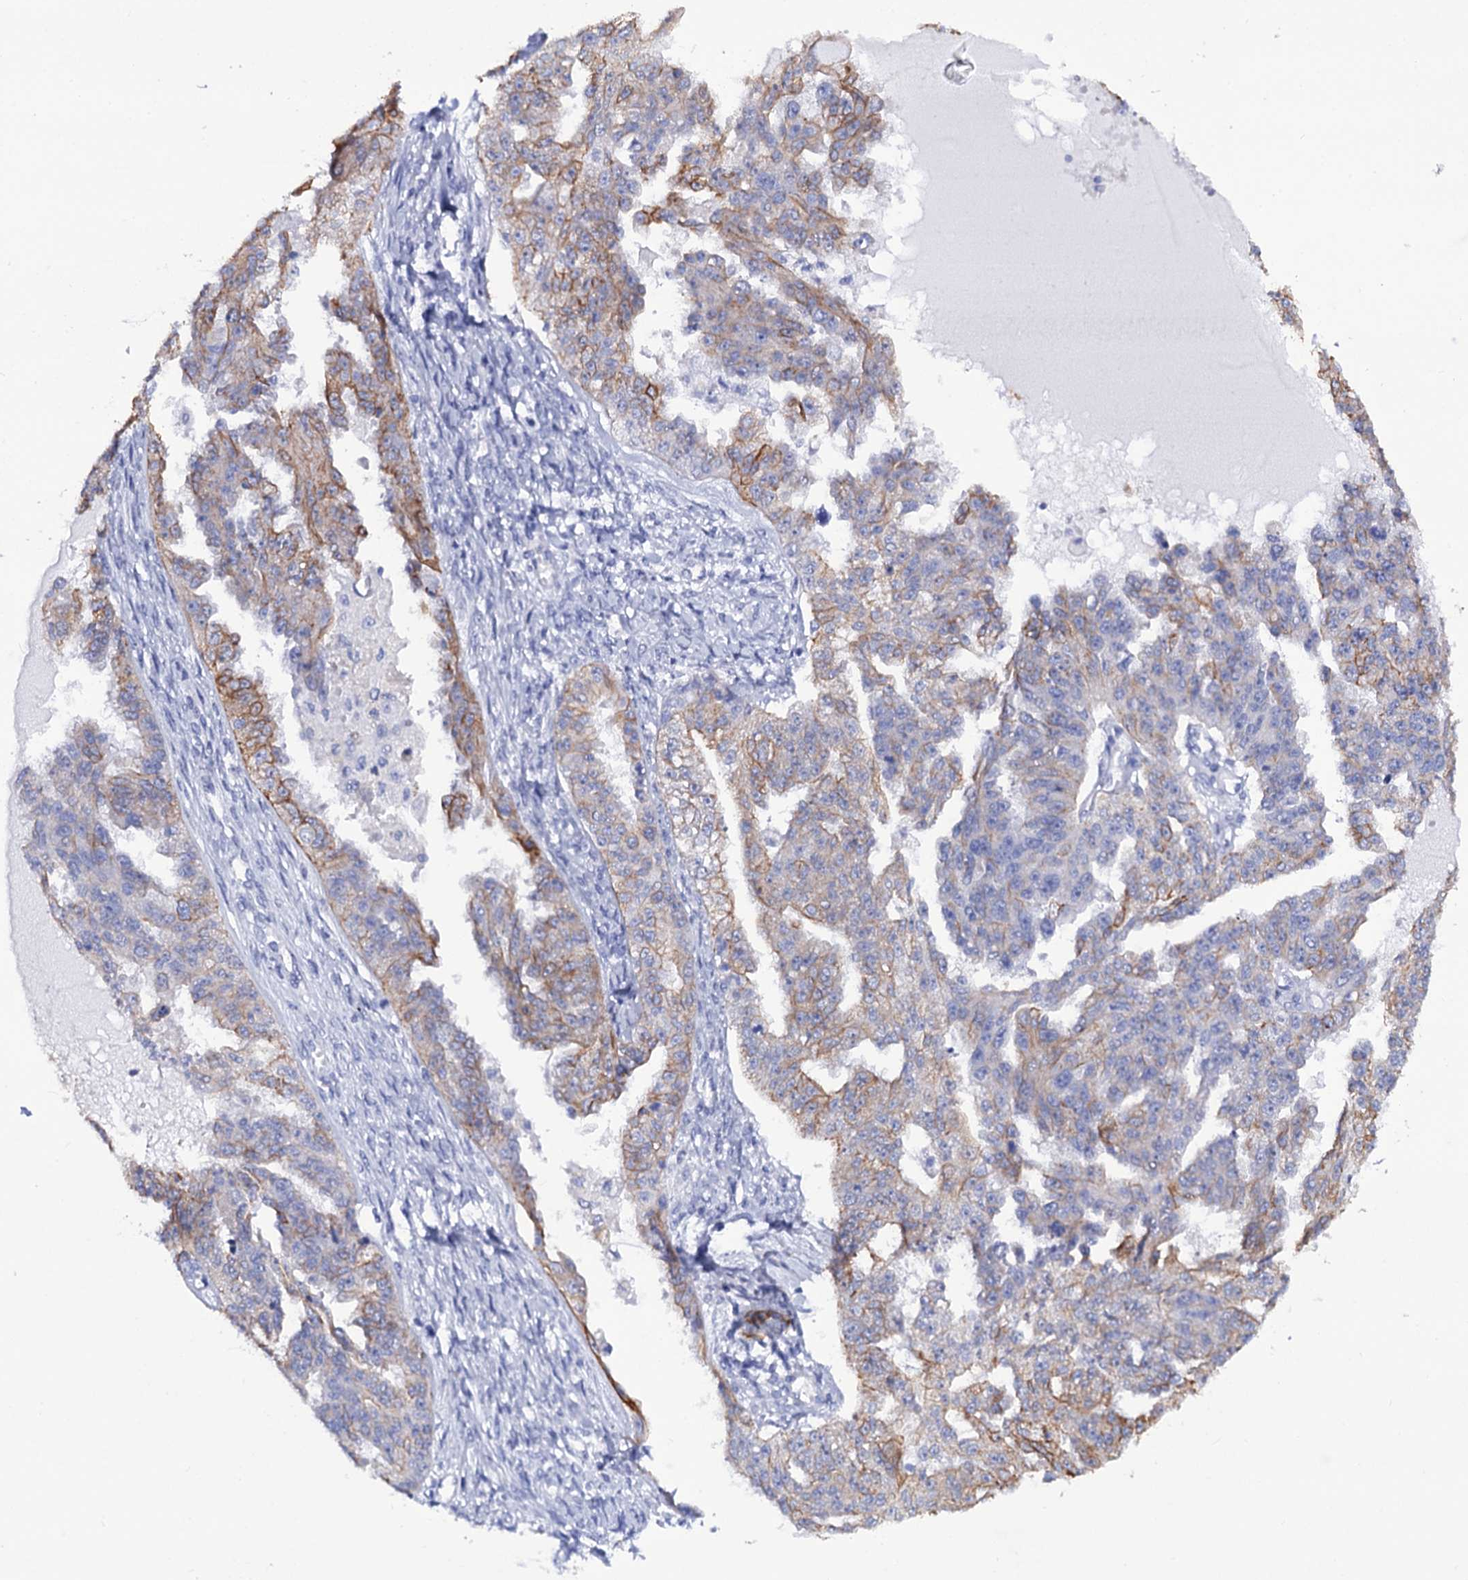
{"staining": {"intensity": "moderate", "quantity": "<25%", "location": "cytoplasmic/membranous"}, "tissue": "ovarian cancer", "cell_type": "Tumor cells", "image_type": "cancer", "snomed": [{"axis": "morphology", "description": "Cystadenocarcinoma, serous, NOS"}, {"axis": "topography", "description": "Ovary"}], "caption": "Immunohistochemical staining of human ovarian serous cystadenocarcinoma shows low levels of moderate cytoplasmic/membranous positivity in about <25% of tumor cells. Using DAB (brown) and hematoxylin (blue) stains, captured at high magnification using brightfield microscopy.", "gene": "RAB3IP", "patient": {"sex": "female", "age": 58}}